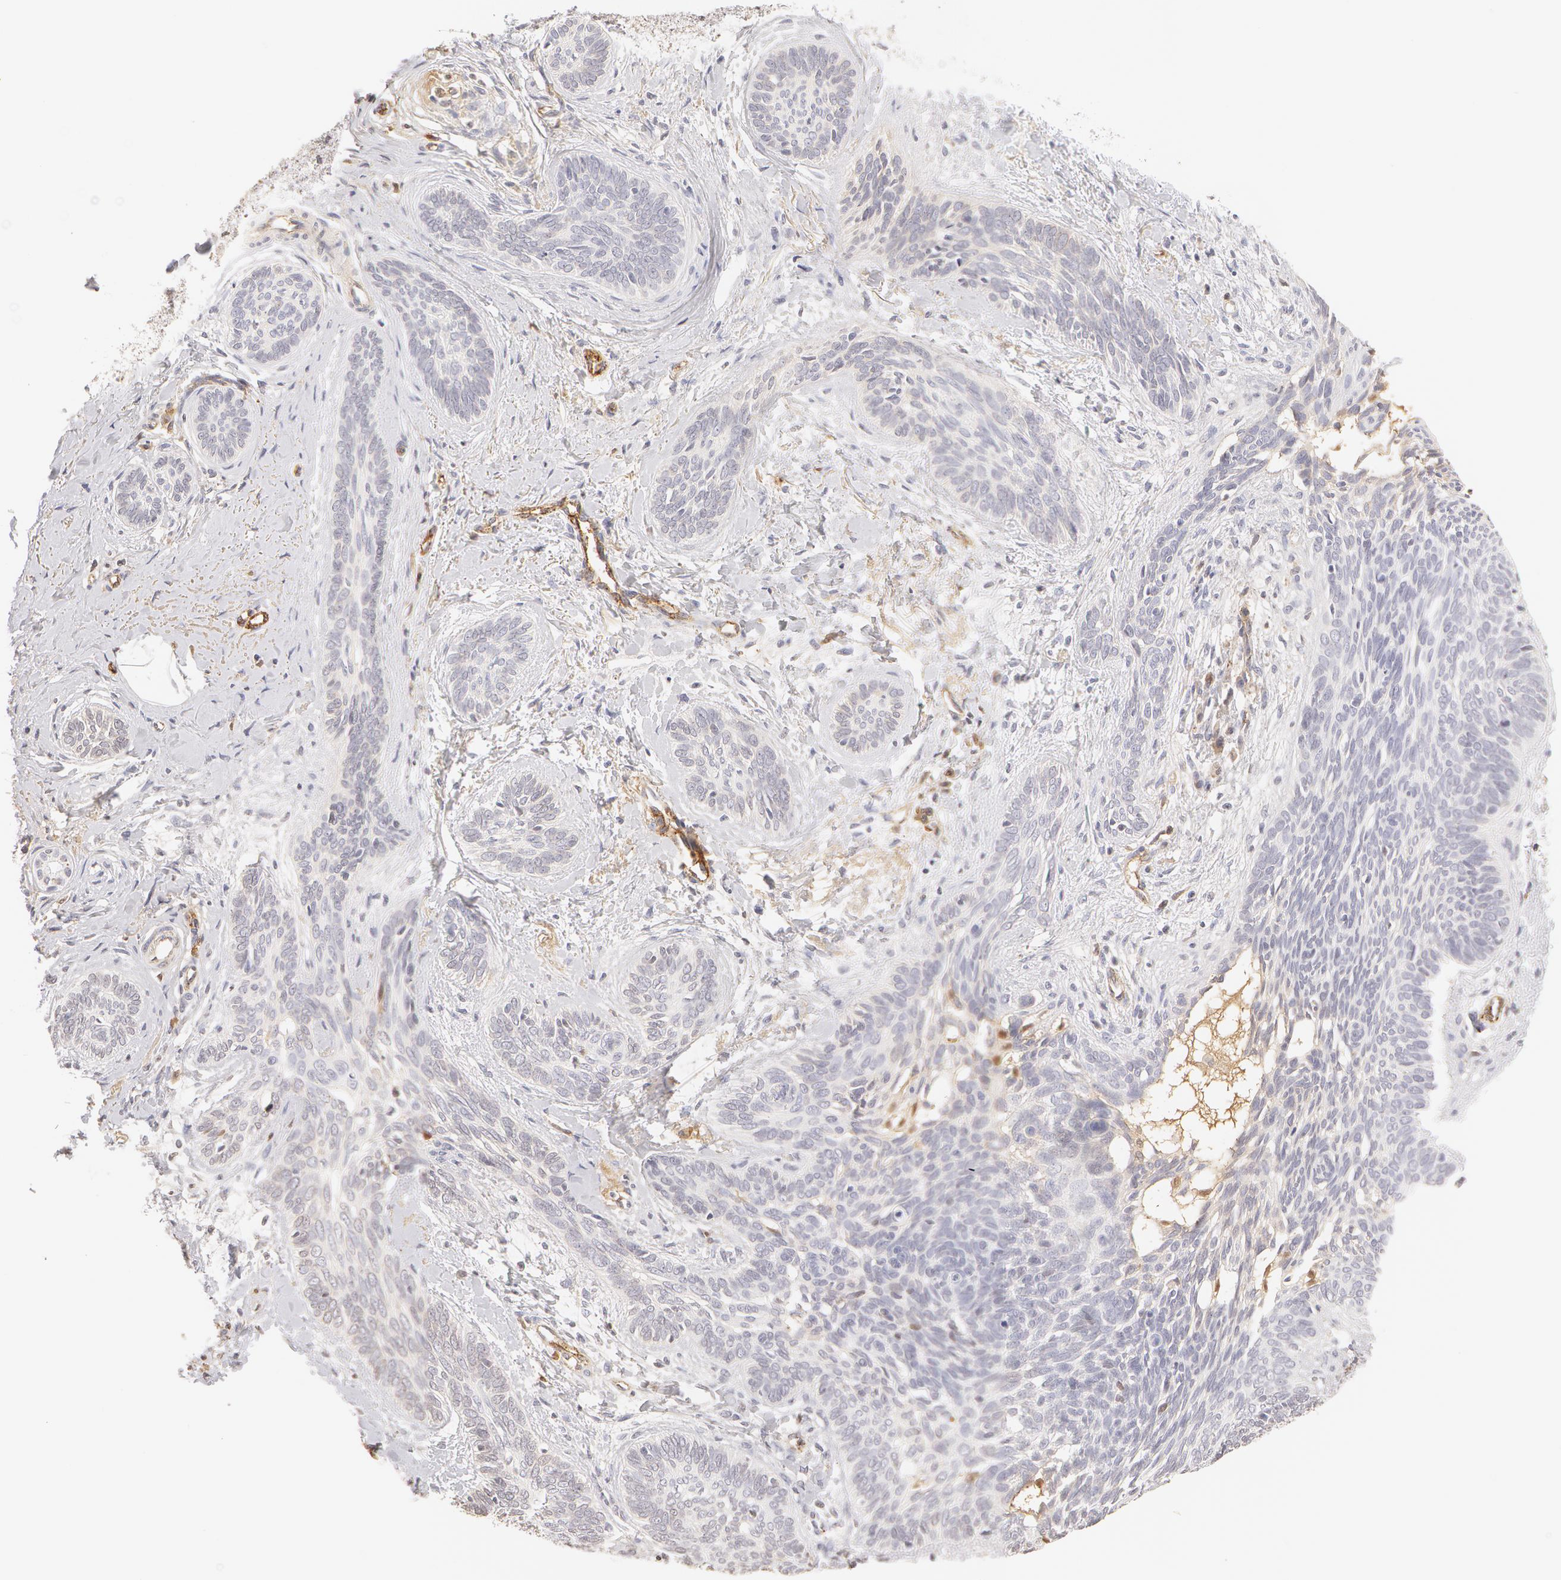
{"staining": {"intensity": "negative", "quantity": "none", "location": "none"}, "tissue": "skin cancer", "cell_type": "Tumor cells", "image_type": "cancer", "snomed": [{"axis": "morphology", "description": "Basal cell carcinoma"}, {"axis": "topography", "description": "Skin"}], "caption": "High magnification brightfield microscopy of skin basal cell carcinoma stained with DAB (brown) and counterstained with hematoxylin (blue): tumor cells show no significant staining.", "gene": "VWF", "patient": {"sex": "female", "age": 81}}